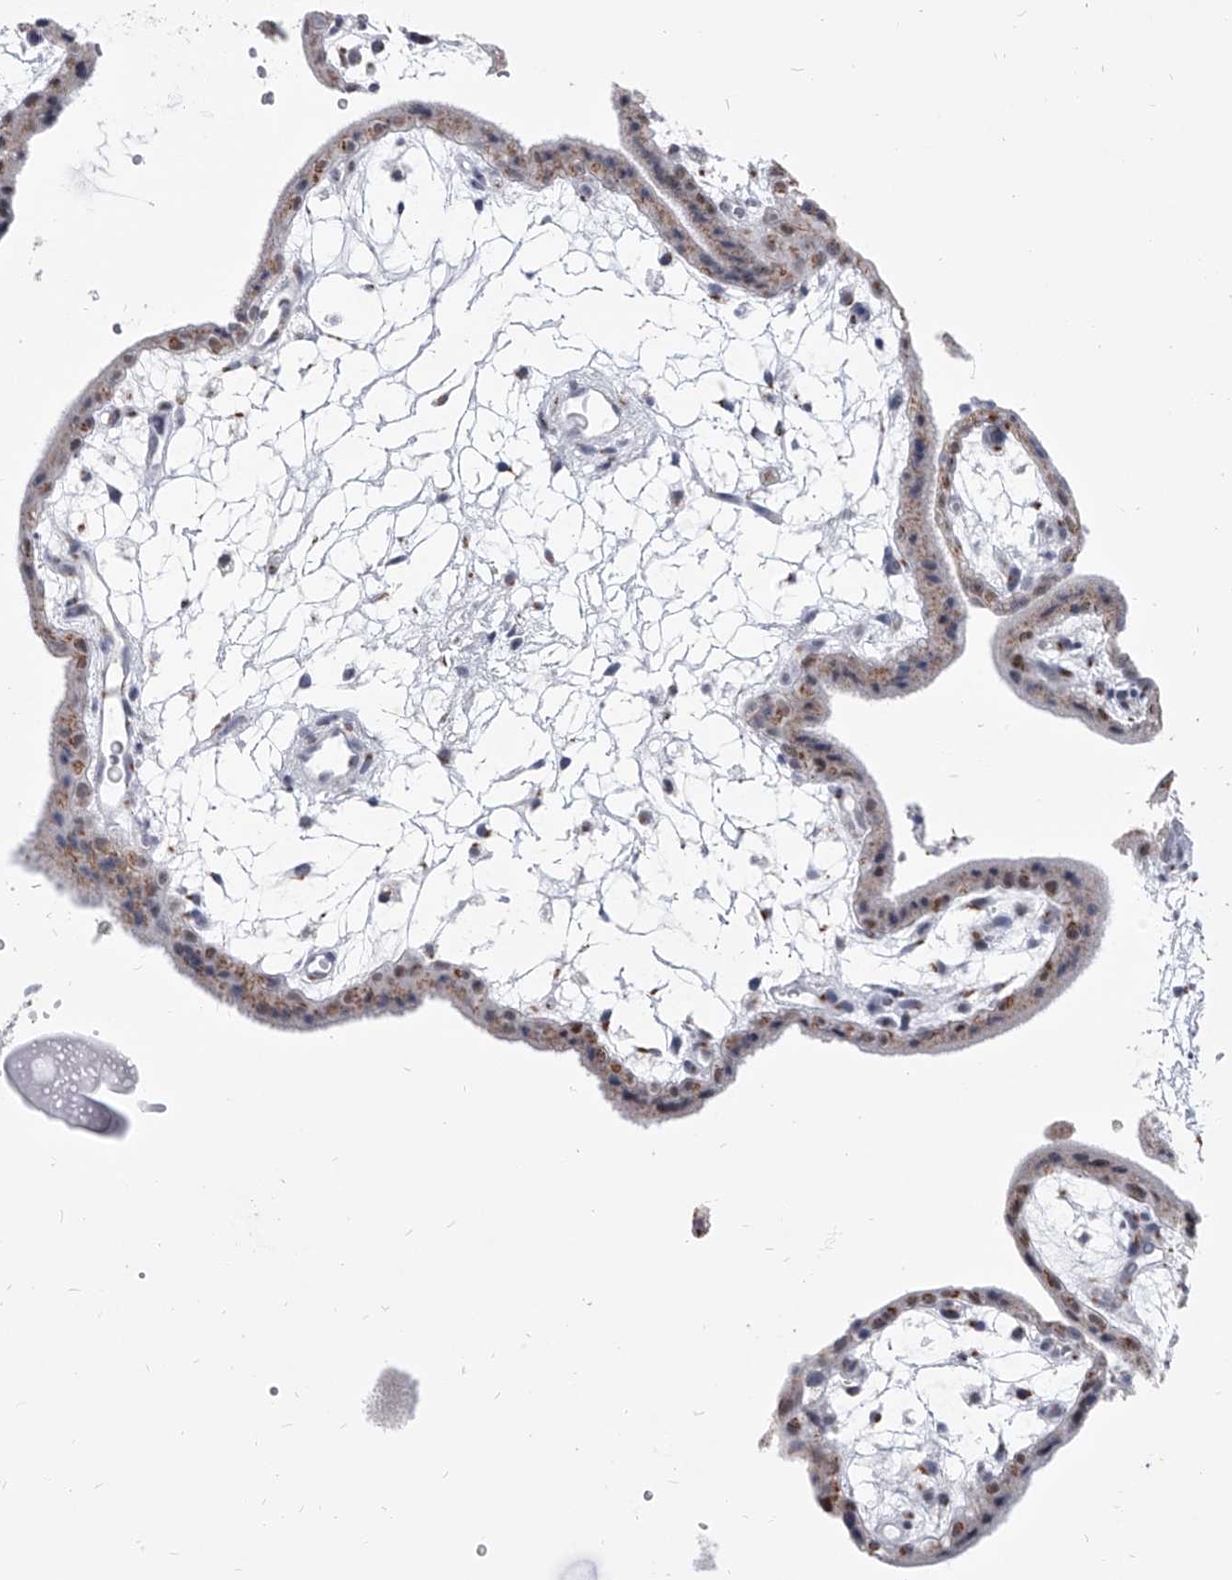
{"staining": {"intensity": "moderate", "quantity": ">75%", "location": "cytoplasmic/membranous"}, "tissue": "placenta", "cell_type": "Decidual cells", "image_type": "normal", "snomed": [{"axis": "morphology", "description": "Normal tissue, NOS"}, {"axis": "topography", "description": "Placenta"}], "caption": "Human placenta stained with a brown dye exhibits moderate cytoplasmic/membranous positive staining in approximately >75% of decidual cells.", "gene": "EVA1C", "patient": {"sex": "female", "age": 18}}